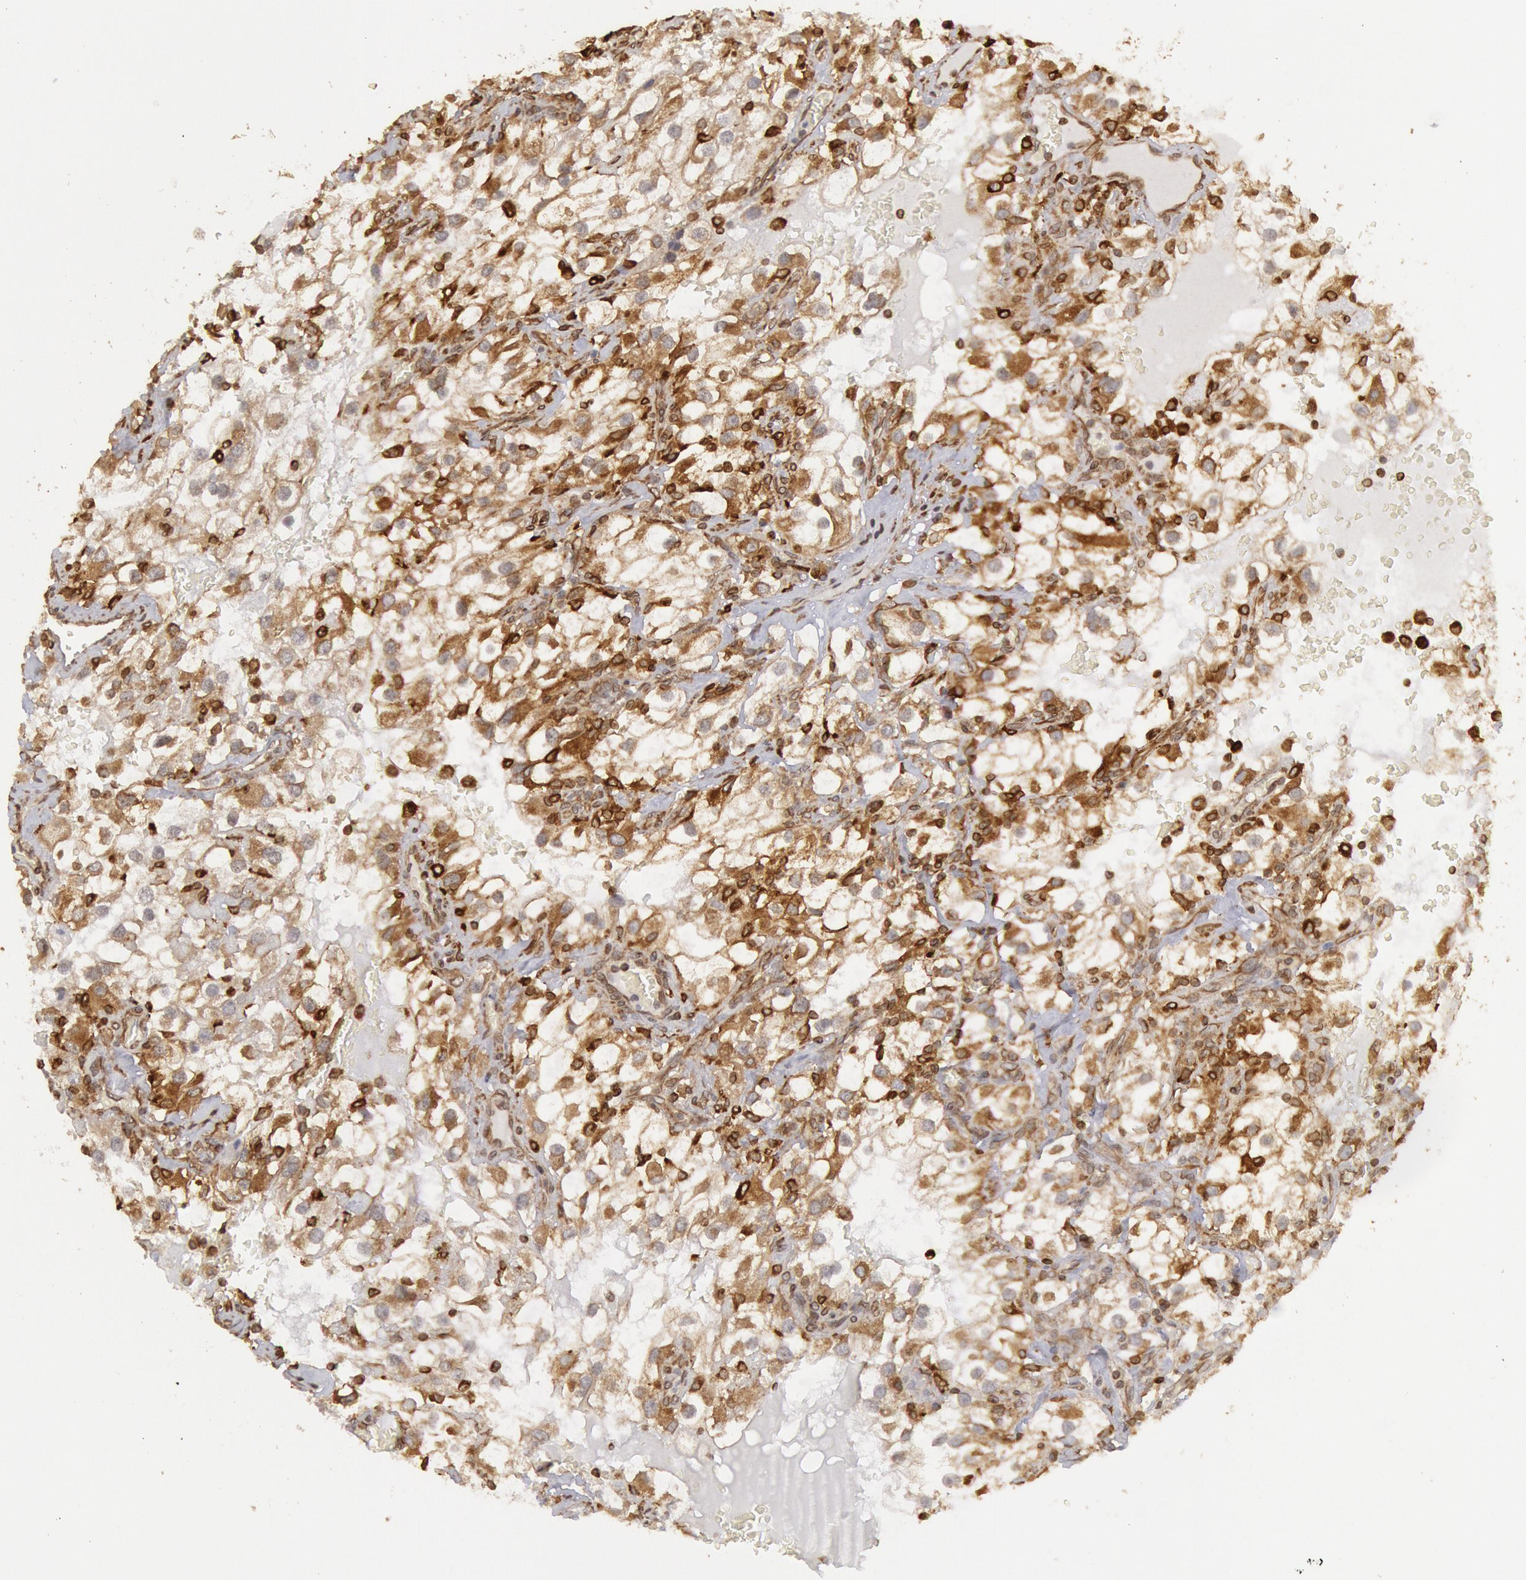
{"staining": {"intensity": "weak", "quantity": "25%-75%", "location": "cytoplasmic/membranous"}, "tissue": "renal cancer", "cell_type": "Tumor cells", "image_type": "cancer", "snomed": [{"axis": "morphology", "description": "Adenocarcinoma, NOS"}, {"axis": "topography", "description": "Kidney"}], "caption": "Renal cancer tissue exhibits weak cytoplasmic/membranous staining in approximately 25%-75% of tumor cells, visualized by immunohistochemistry.", "gene": "TAP2", "patient": {"sex": "female", "age": 52}}